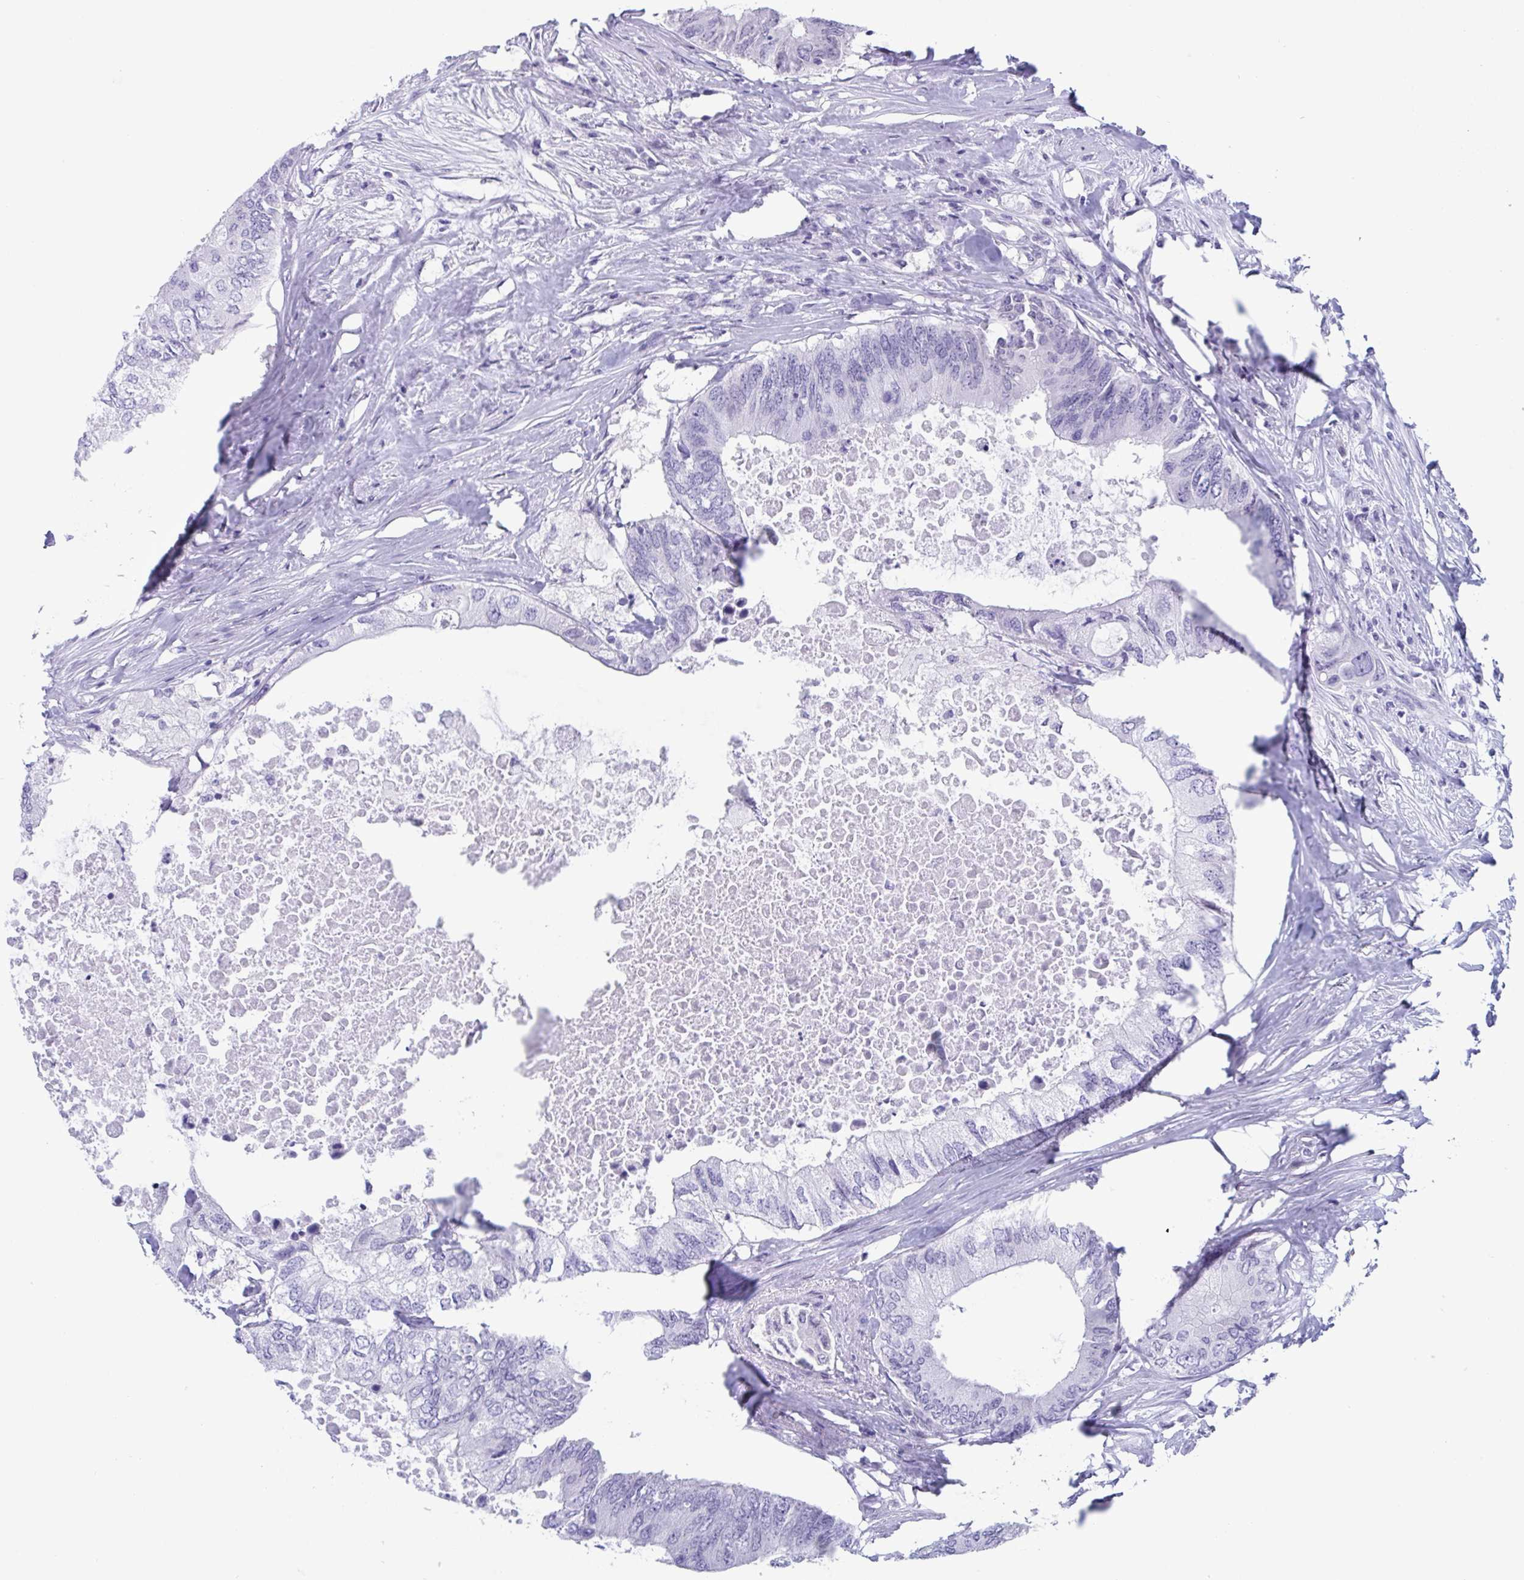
{"staining": {"intensity": "negative", "quantity": "none", "location": "none"}, "tissue": "colorectal cancer", "cell_type": "Tumor cells", "image_type": "cancer", "snomed": [{"axis": "morphology", "description": "Adenocarcinoma, NOS"}, {"axis": "topography", "description": "Colon"}], "caption": "The image displays no staining of tumor cells in colorectal cancer.", "gene": "CDX4", "patient": {"sex": "male", "age": 71}}